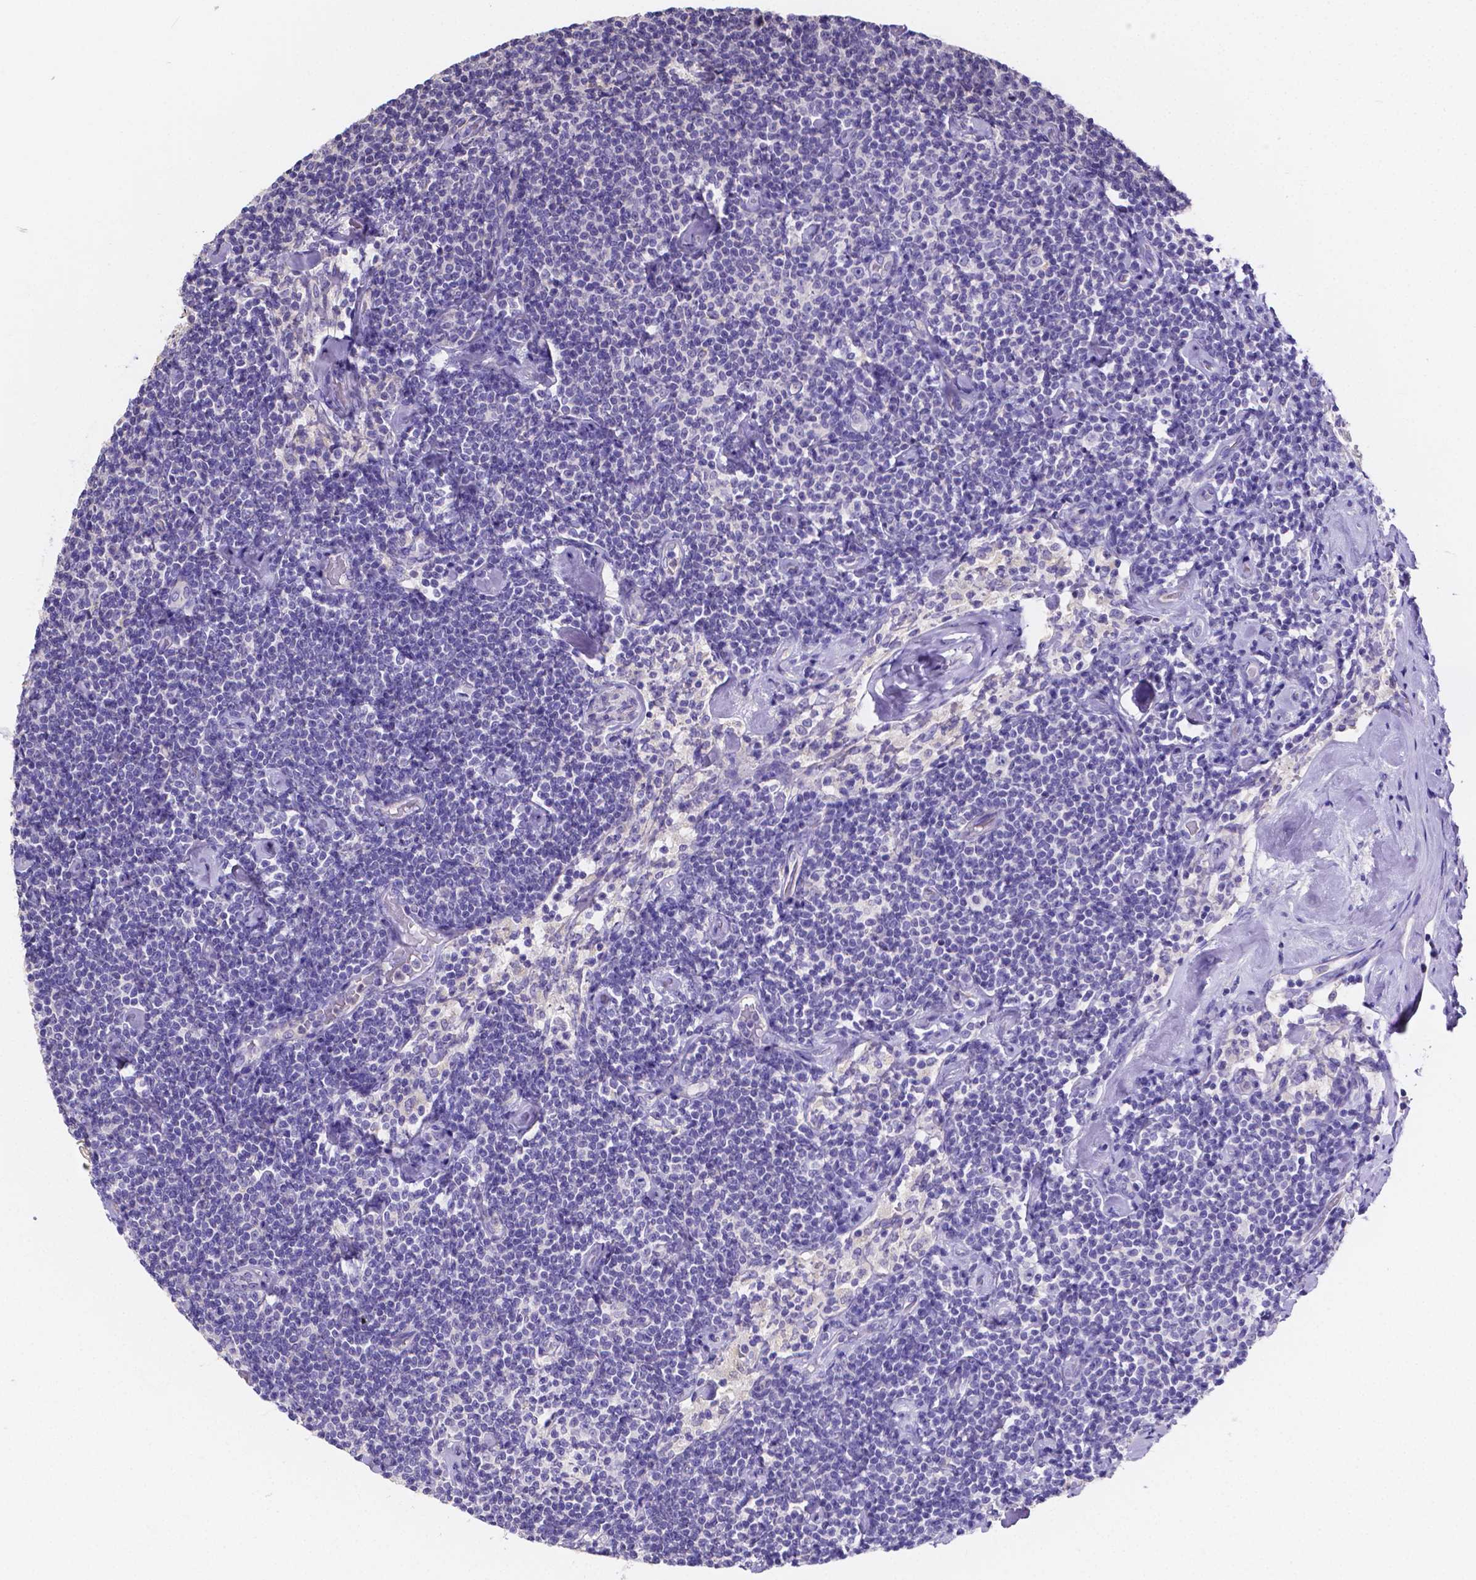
{"staining": {"intensity": "negative", "quantity": "none", "location": "none"}, "tissue": "lymphoma", "cell_type": "Tumor cells", "image_type": "cancer", "snomed": [{"axis": "morphology", "description": "Malignant lymphoma, non-Hodgkin's type, Low grade"}, {"axis": "topography", "description": "Lymph node"}], "caption": "This is a micrograph of immunohistochemistry (IHC) staining of malignant lymphoma, non-Hodgkin's type (low-grade), which shows no expression in tumor cells.", "gene": "ATP6V1D", "patient": {"sex": "male", "age": 81}}